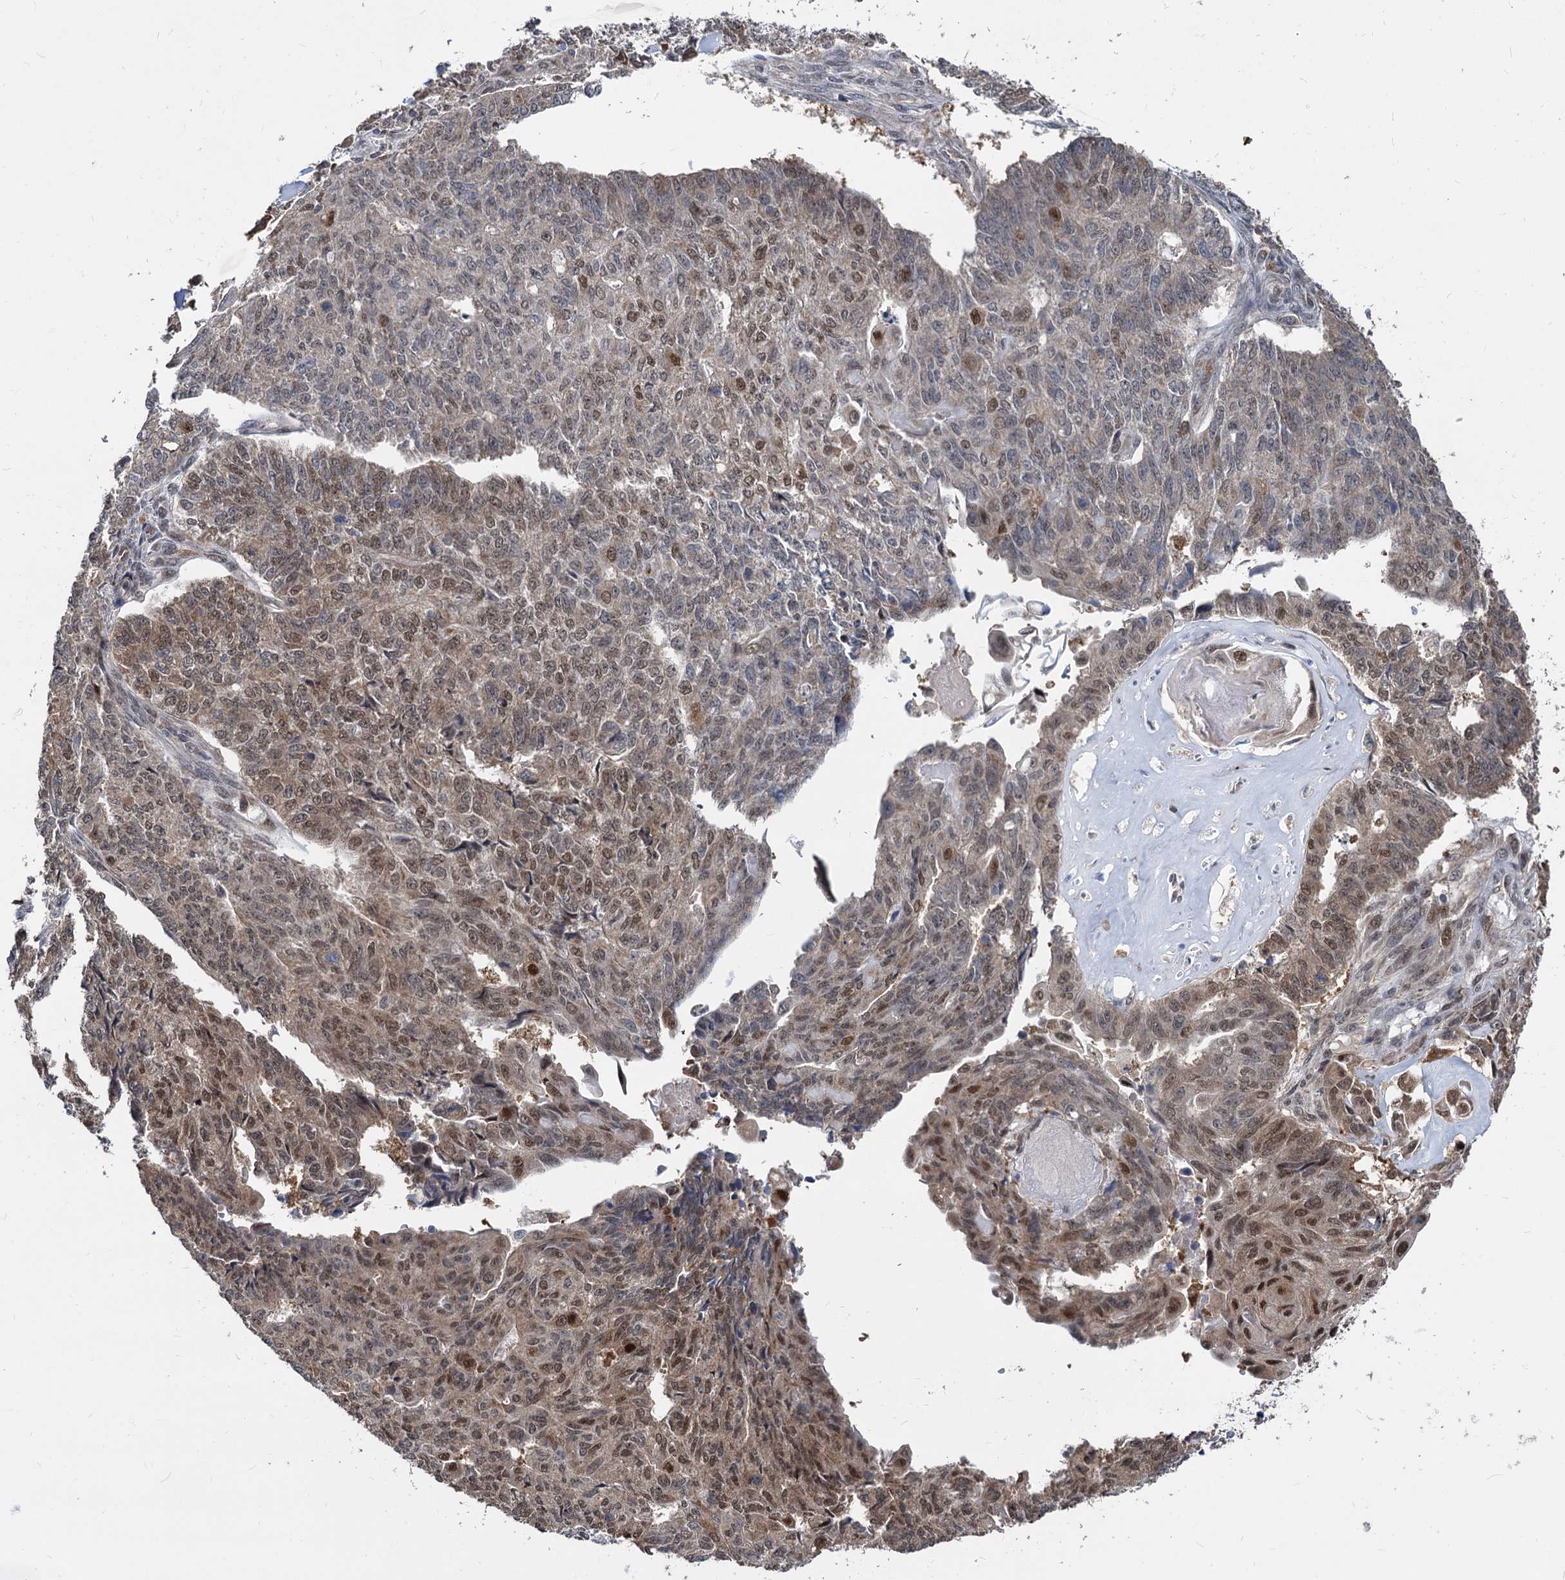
{"staining": {"intensity": "moderate", "quantity": "25%-75%", "location": "nuclear"}, "tissue": "endometrial cancer", "cell_type": "Tumor cells", "image_type": "cancer", "snomed": [{"axis": "morphology", "description": "Adenocarcinoma, NOS"}, {"axis": "topography", "description": "Endometrium"}], "caption": "IHC image of human endometrial cancer (adenocarcinoma) stained for a protein (brown), which shows medium levels of moderate nuclear positivity in about 25%-75% of tumor cells.", "gene": "PSMD4", "patient": {"sex": "female", "age": 32}}